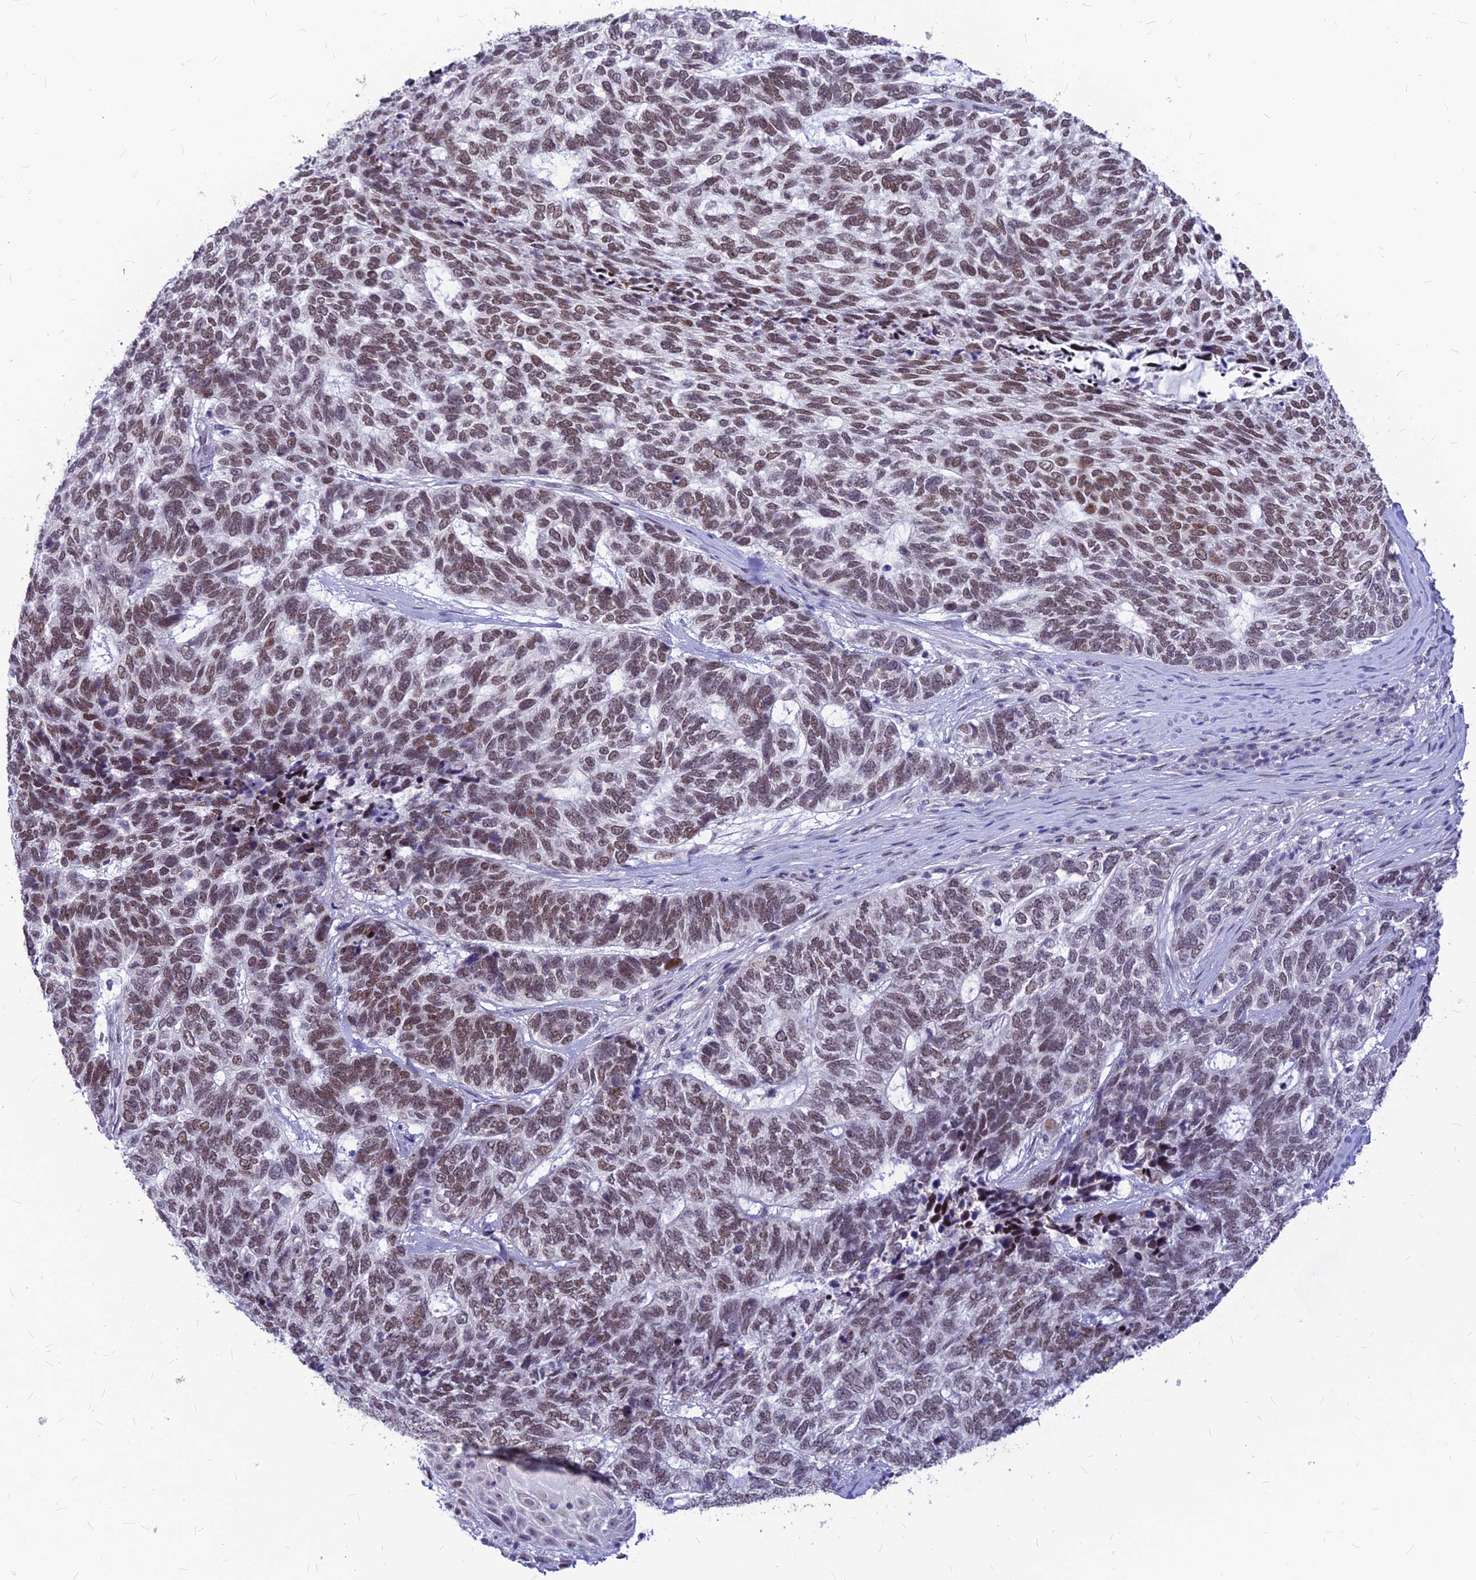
{"staining": {"intensity": "moderate", "quantity": ">75%", "location": "nuclear"}, "tissue": "skin cancer", "cell_type": "Tumor cells", "image_type": "cancer", "snomed": [{"axis": "morphology", "description": "Basal cell carcinoma"}, {"axis": "topography", "description": "Skin"}], "caption": "Protein staining shows moderate nuclear positivity in about >75% of tumor cells in skin cancer.", "gene": "KCTD13", "patient": {"sex": "female", "age": 65}}